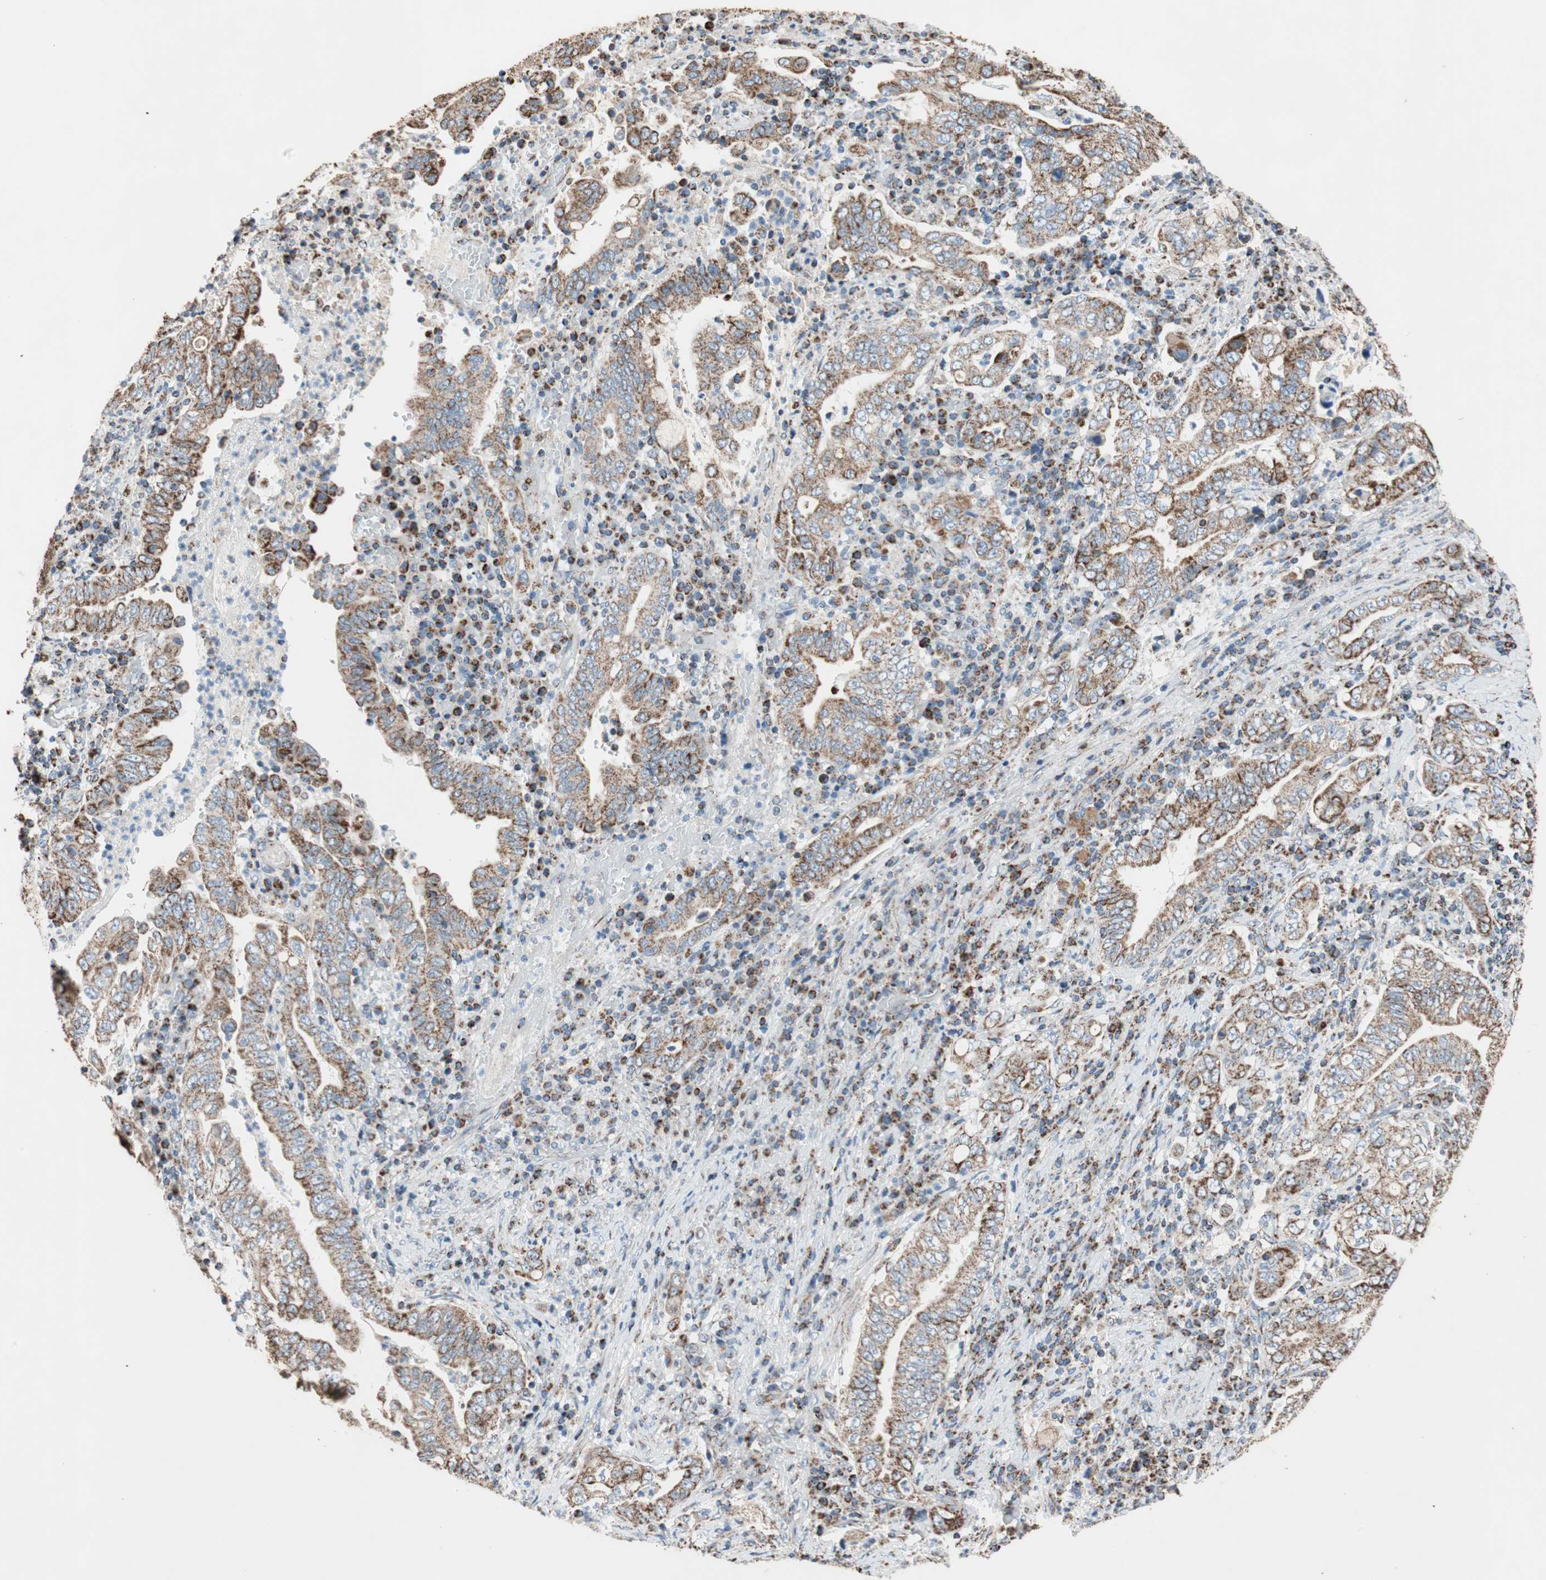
{"staining": {"intensity": "strong", "quantity": ">75%", "location": "cytoplasmic/membranous"}, "tissue": "stomach cancer", "cell_type": "Tumor cells", "image_type": "cancer", "snomed": [{"axis": "morphology", "description": "Normal tissue, NOS"}, {"axis": "morphology", "description": "Adenocarcinoma, NOS"}, {"axis": "topography", "description": "Esophagus"}, {"axis": "topography", "description": "Stomach, upper"}, {"axis": "topography", "description": "Peripheral nerve tissue"}], "caption": "Immunohistochemistry micrograph of neoplastic tissue: human stomach adenocarcinoma stained using immunohistochemistry reveals high levels of strong protein expression localized specifically in the cytoplasmic/membranous of tumor cells, appearing as a cytoplasmic/membranous brown color.", "gene": "PCSK4", "patient": {"sex": "male", "age": 62}}